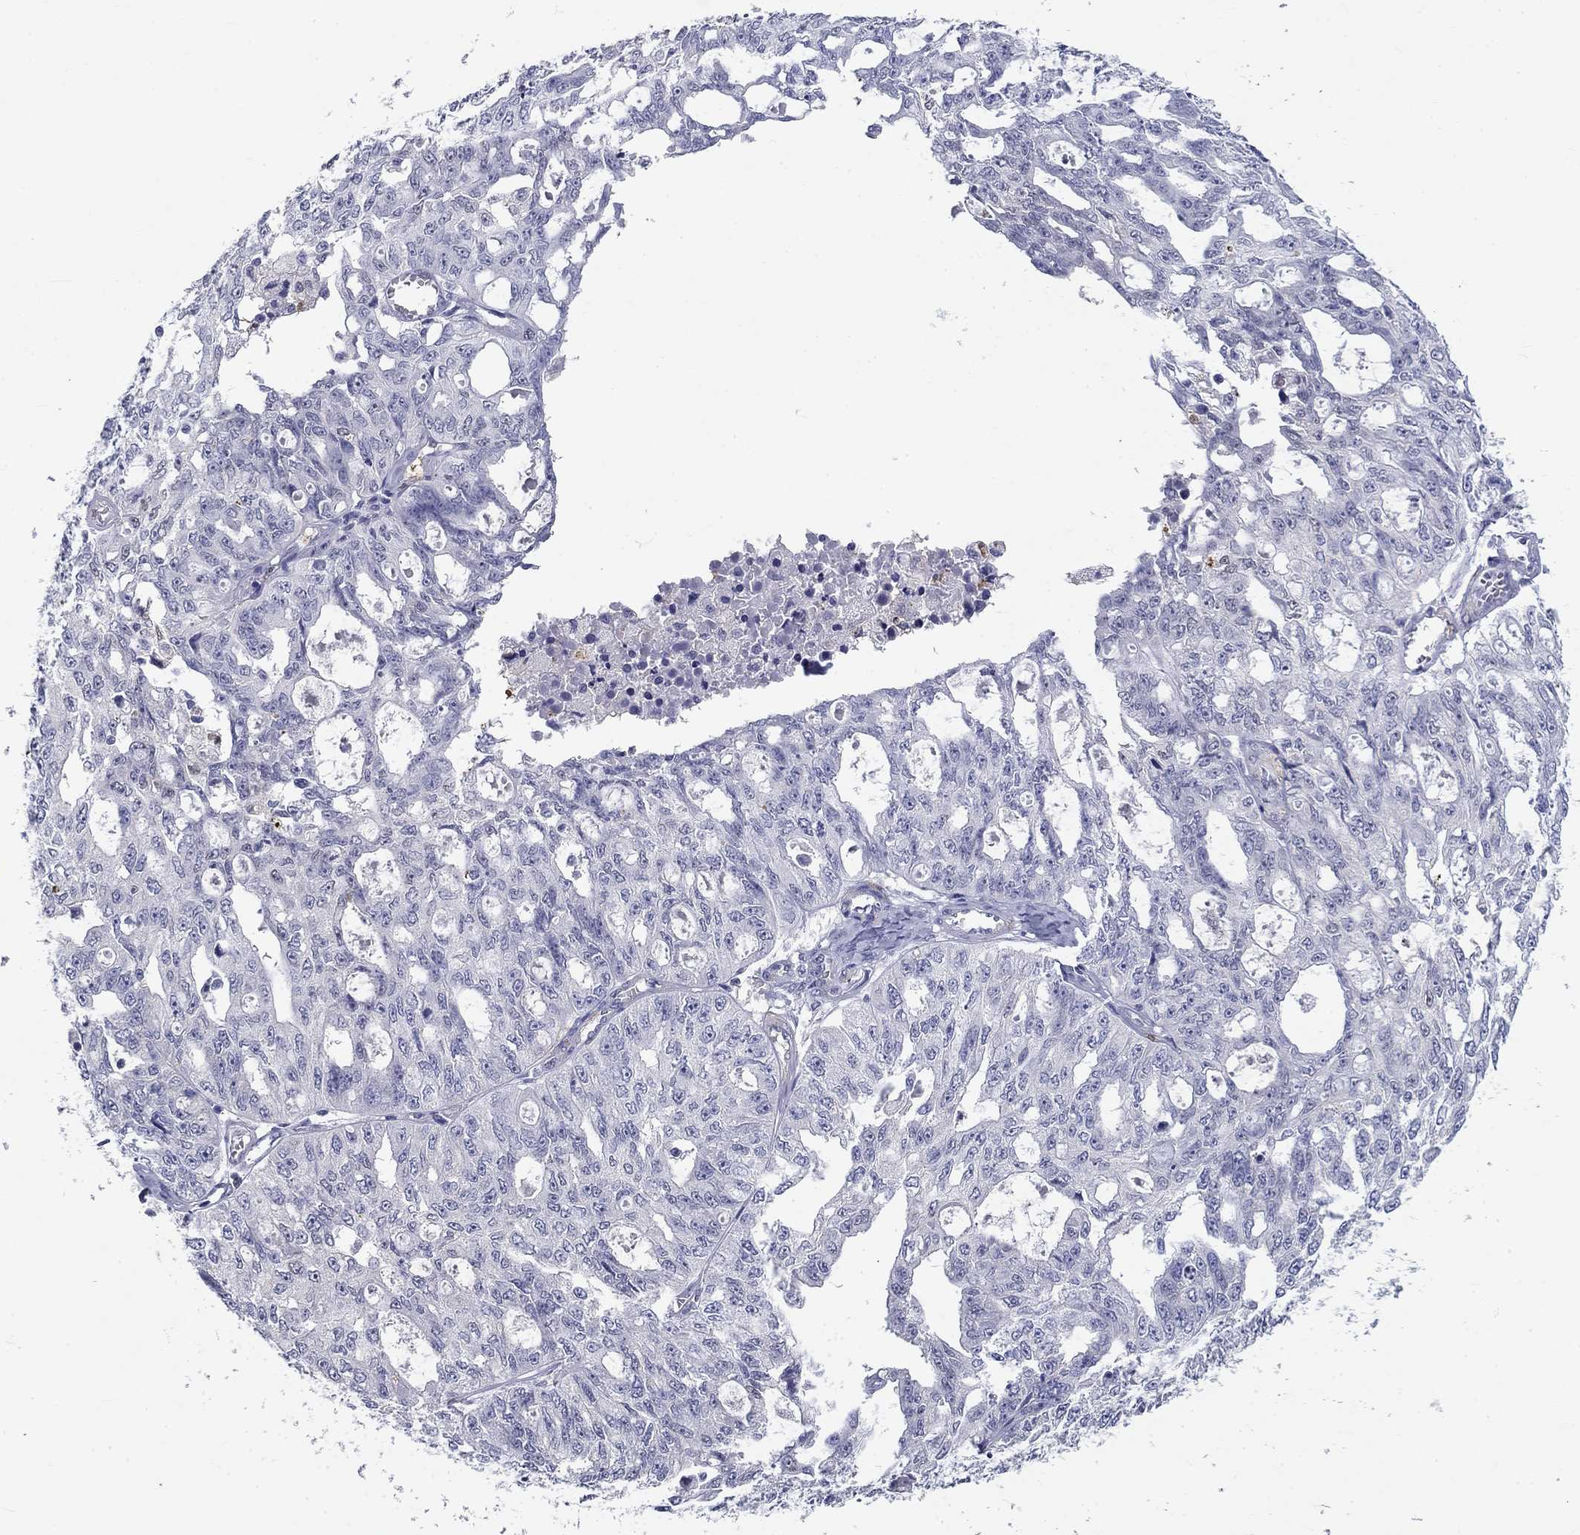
{"staining": {"intensity": "negative", "quantity": "none", "location": "none"}, "tissue": "ovarian cancer", "cell_type": "Tumor cells", "image_type": "cancer", "snomed": [{"axis": "morphology", "description": "Carcinoma, endometroid"}, {"axis": "topography", "description": "Ovary"}], "caption": "This image is of ovarian cancer stained with immunohistochemistry (IHC) to label a protein in brown with the nuclei are counter-stained blue. There is no expression in tumor cells.", "gene": "IGSF8", "patient": {"sex": "female", "age": 65}}